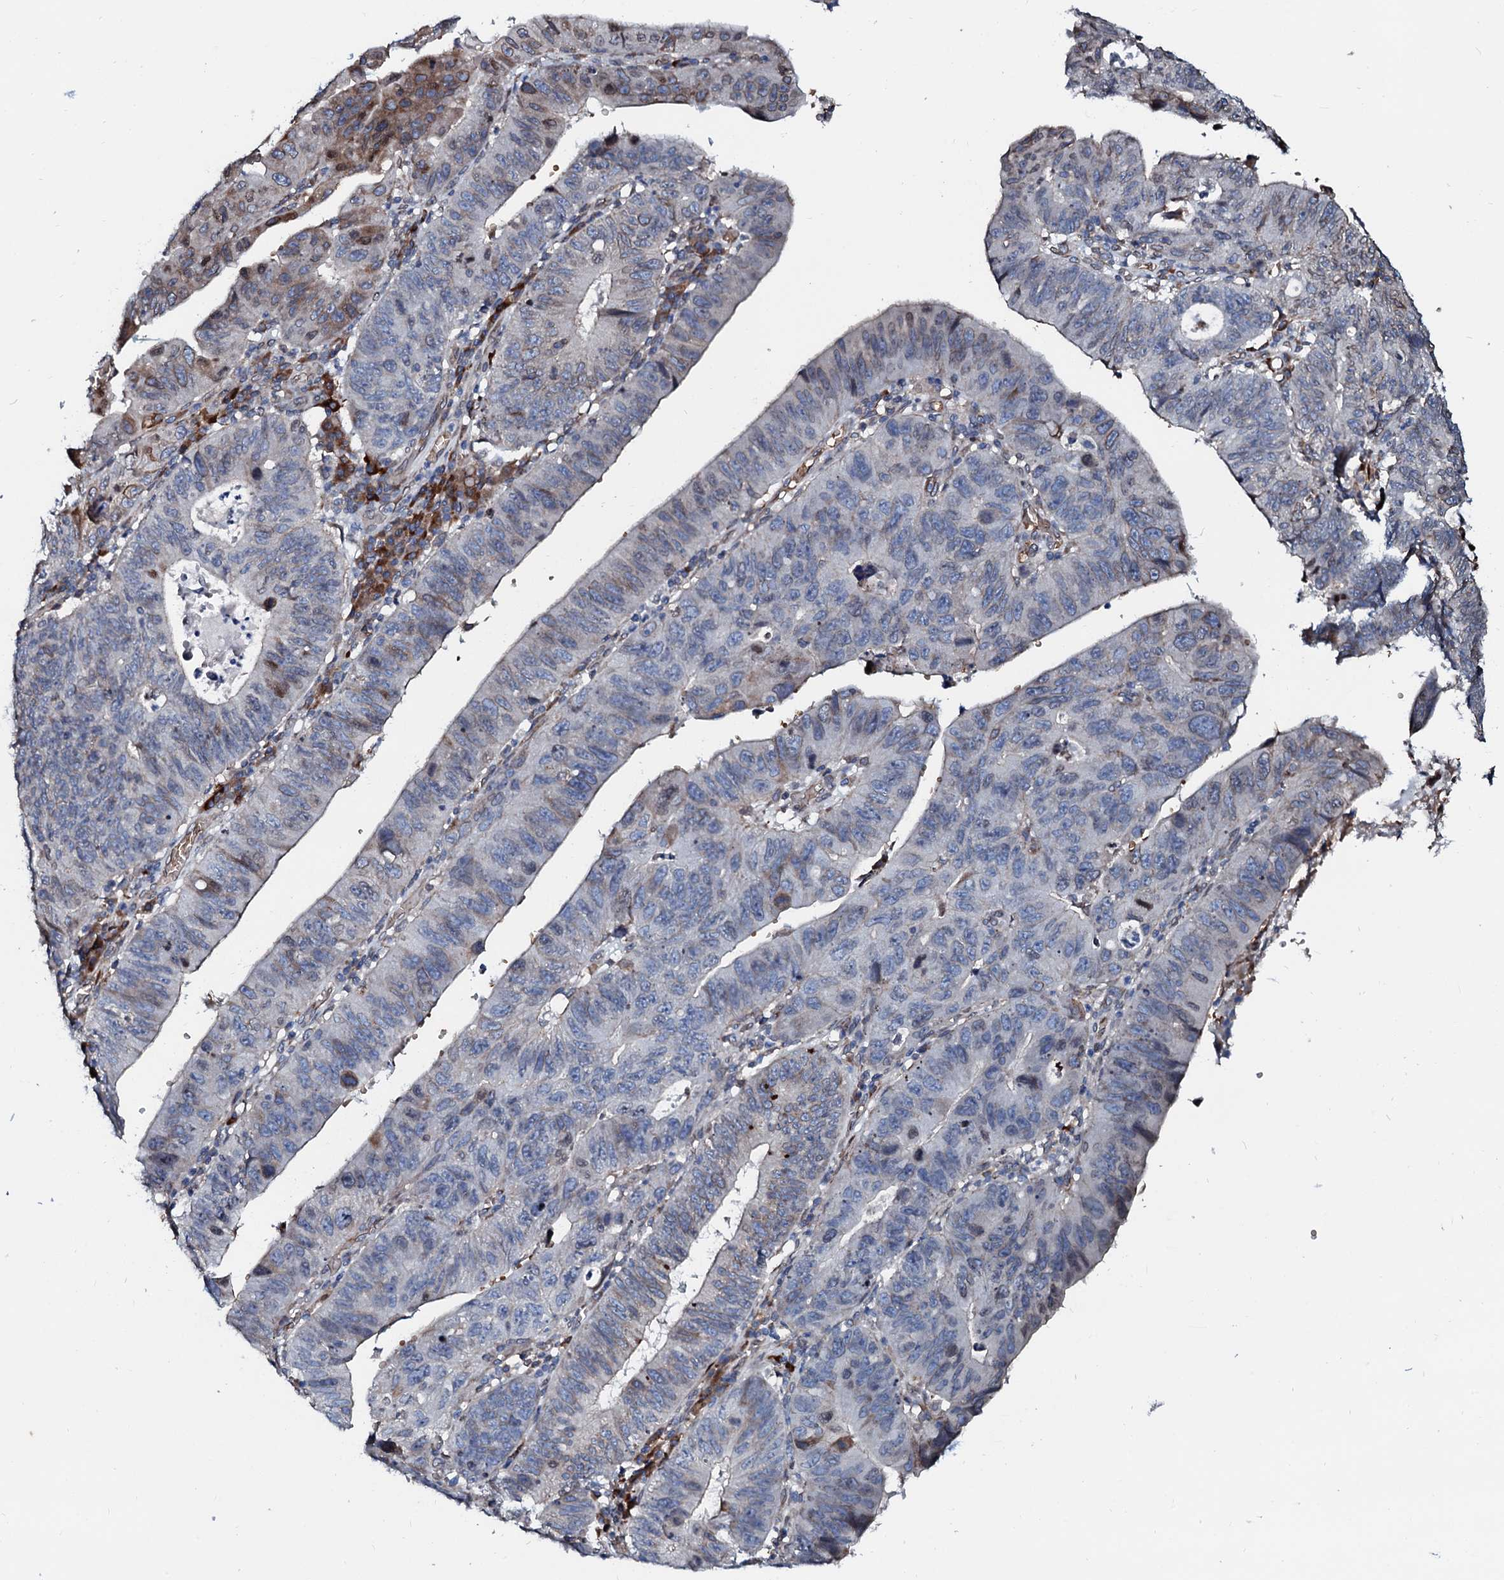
{"staining": {"intensity": "negative", "quantity": "none", "location": "none"}, "tissue": "stomach cancer", "cell_type": "Tumor cells", "image_type": "cancer", "snomed": [{"axis": "morphology", "description": "Adenocarcinoma, NOS"}, {"axis": "topography", "description": "Stomach"}], "caption": "Protein analysis of adenocarcinoma (stomach) reveals no significant staining in tumor cells.", "gene": "NRP2", "patient": {"sex": "male", "age": 59}}